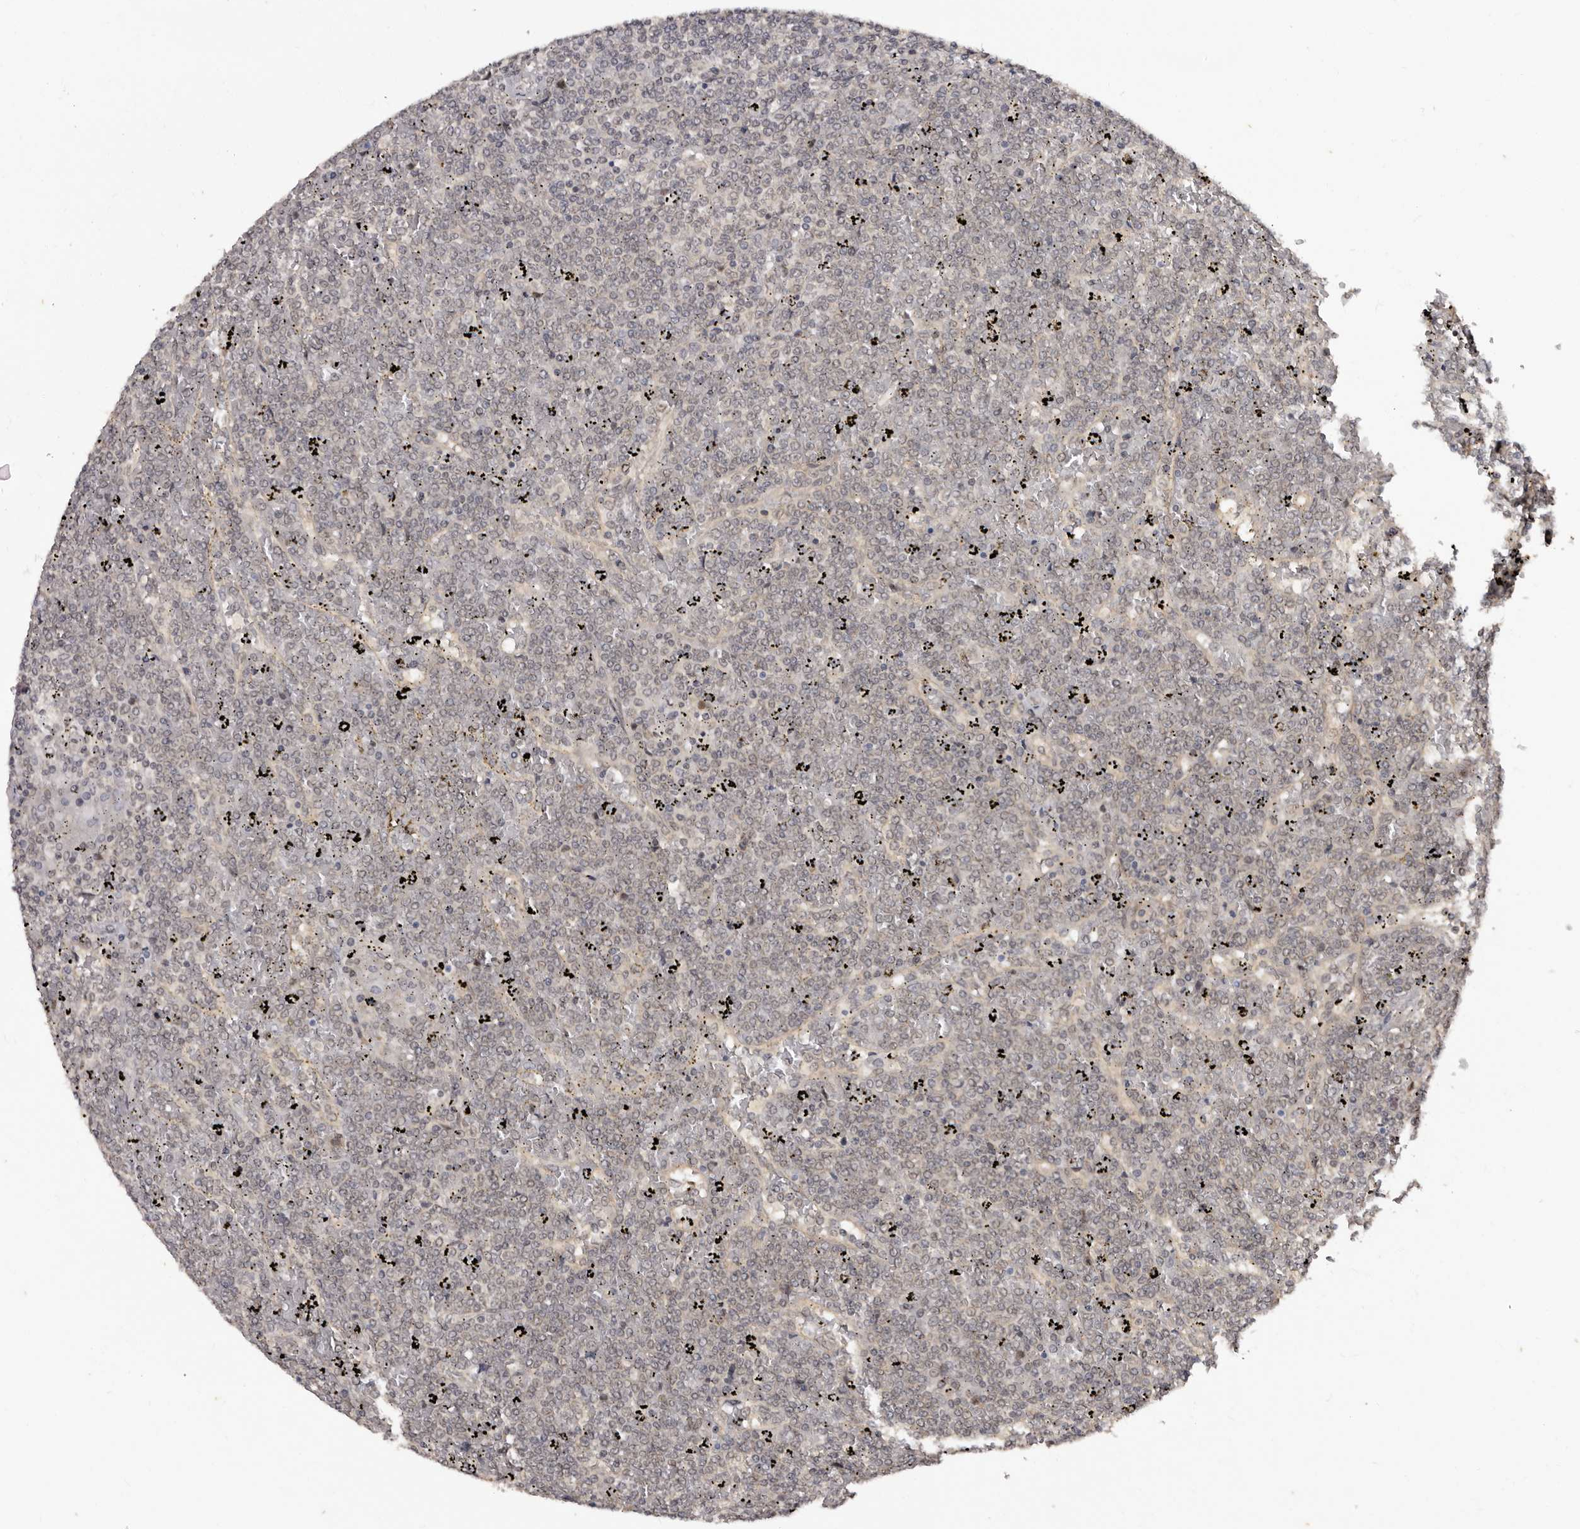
{"staining": {"intensity": "negative", "quantity": "none", "location": "none"}, "tissue": "lymphoma", "cell_type": "Tumor cells", "image_type": "cancer", "snomed": [{"axis": "morphology", "description": "Malignant lymphoma, non-Hodgkin's type, Low grade"}, {"axis": "topography", "description": "Spleen"}], "caption": "Tumor cells are negative for protein expression in human lymphoma.", "gene": "TBC1D22B", "patient": {"sex": "female", "age": 19}}